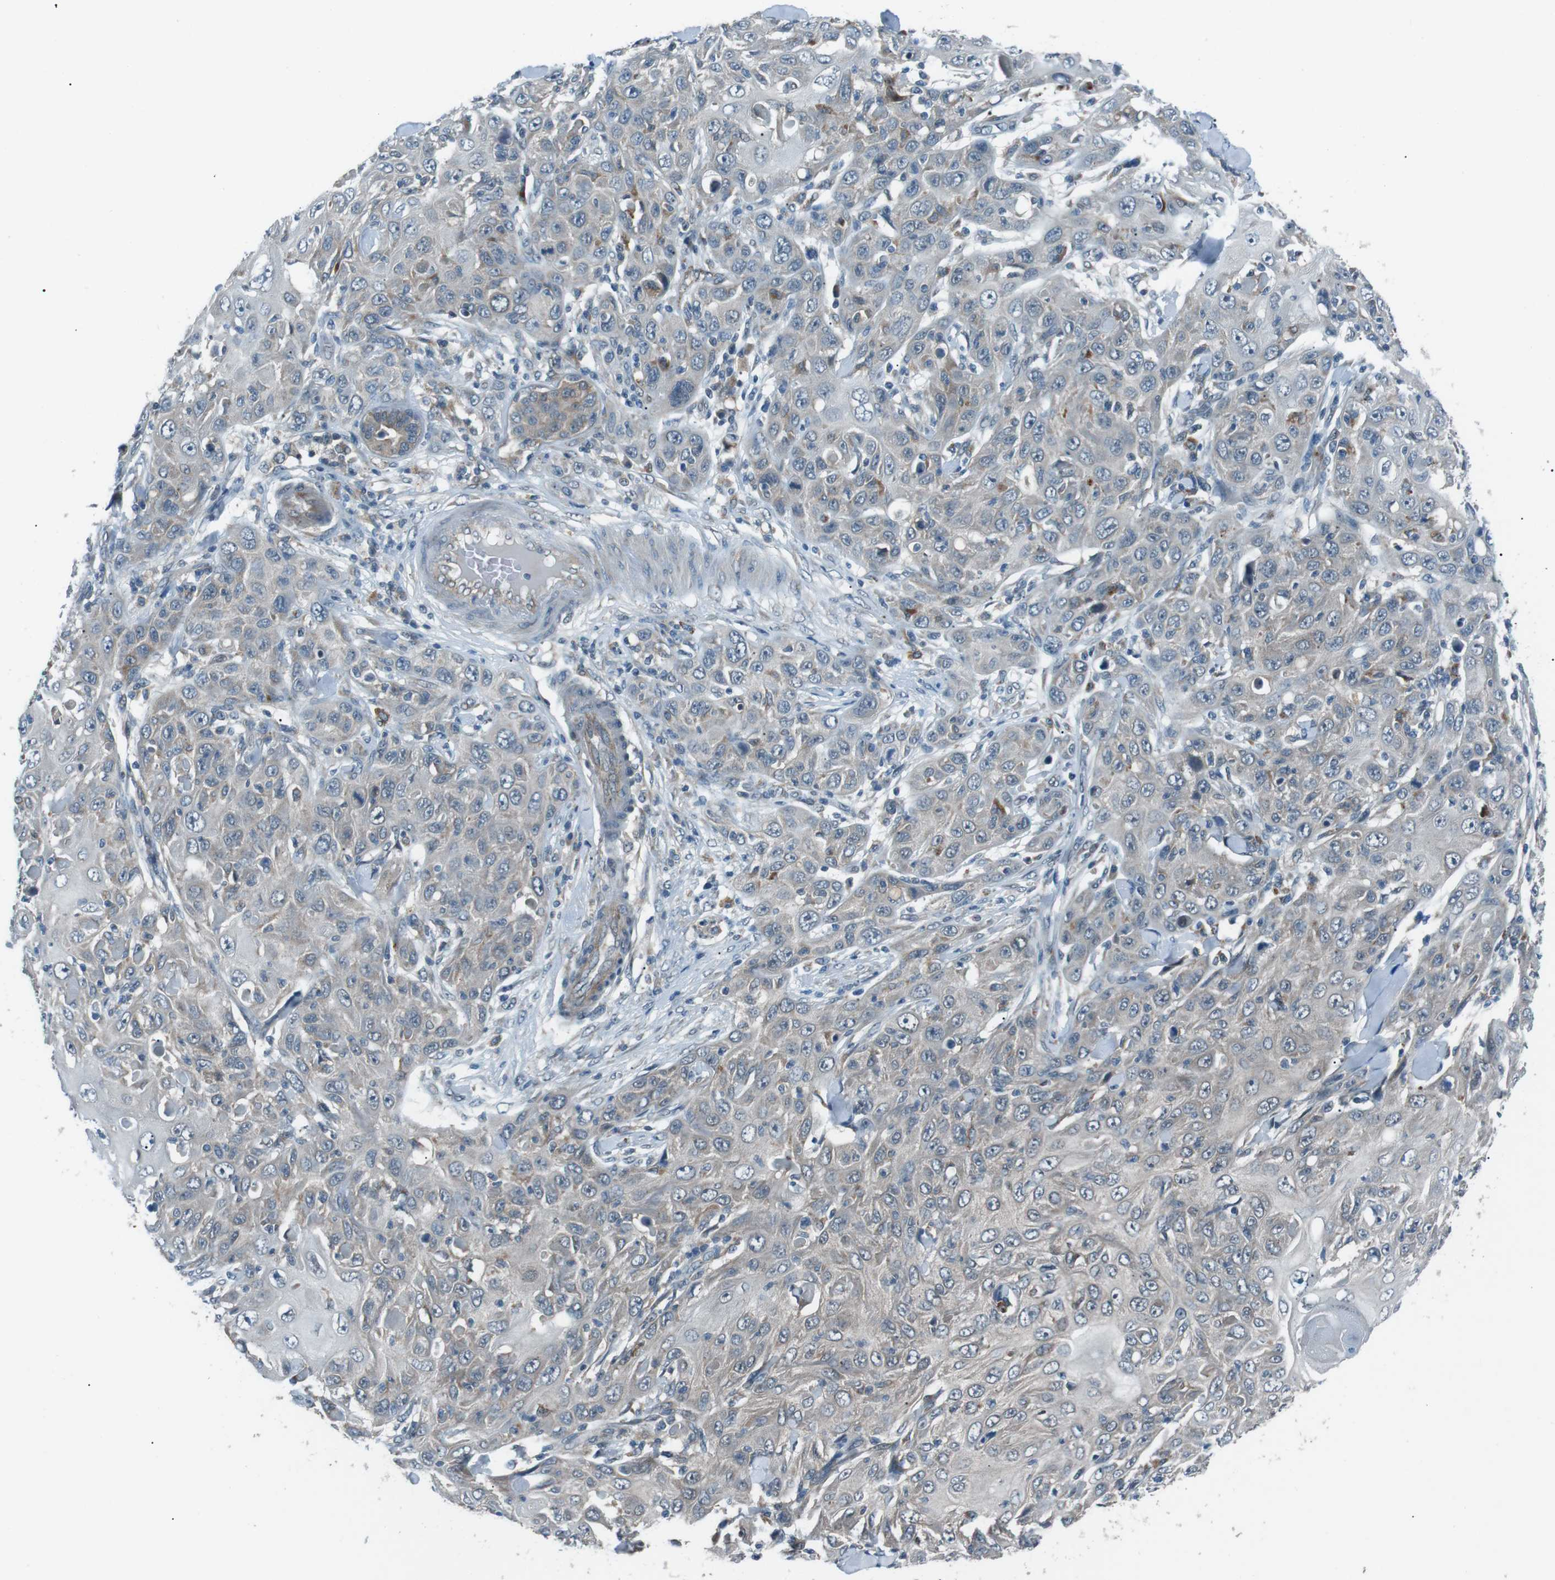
{"staining": {"intensity": "weak", "quantity": "<25%", "location": "cytoplasmic/membranous"}, "tissue": "skin cancer", "cell_type": "Tumor cells", "image_type": "cancer", "snomed": [{"axis": "morphology", "description": "Squamous cell carcinoma, NOS"}, {"axis": "topography", "description": "Skin"}], "caption": "A high-resolution histopathology image shows immunohistochemistry staining of skin cancer, which exhibits no significant positivity in tumor cells.", "gene": "LRIG2", "patient": {"sex": "female", "age": 88}}